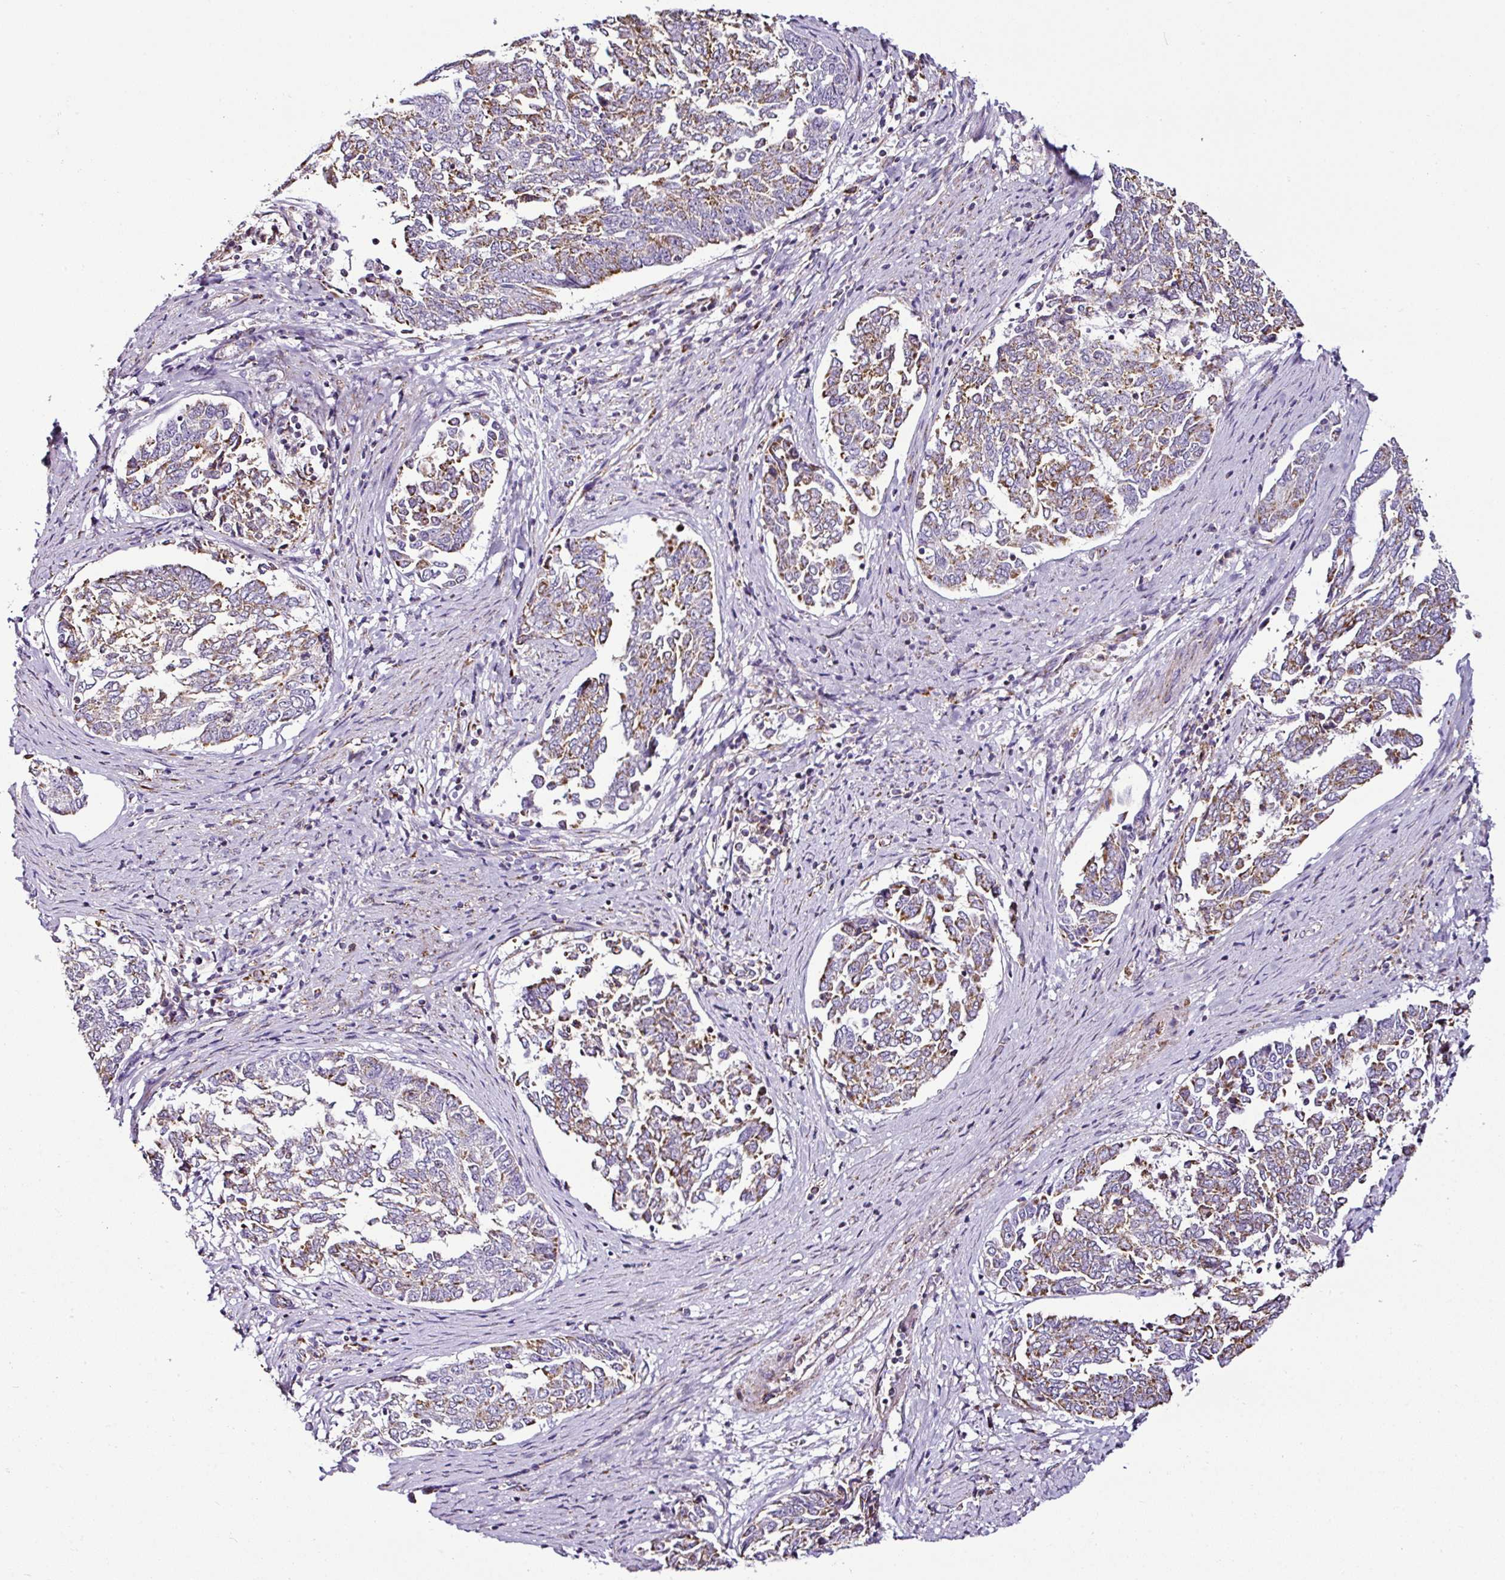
{"staining": {"intensity": "moderate", "quantity": ">75%", "location": "cytoplasmic/membranous"}, "tissue": "endometrial cancer", "cell_type": "Tumor cells", "image_type": "cancer", "snomed": [{"axis": "morphology", "description": "Adenocarcinoma, NOS"}, {"axis": "topography", "description": "Endometrium"}], "caption": "Immunohistochemical staining of endometrial adenocarcinoma exhibits medium levels of moderate cytoplasmic/membranous staining in about >75% of tumor cells. The staining is performed using DAB (3,3'-diaminobenzidine) brown chromogen to label protein expression. The nuclei are counter-stained blue using hematoxylin.", "gene": "DPAGT1", "patient": {"sex": "female", "age": 80}}